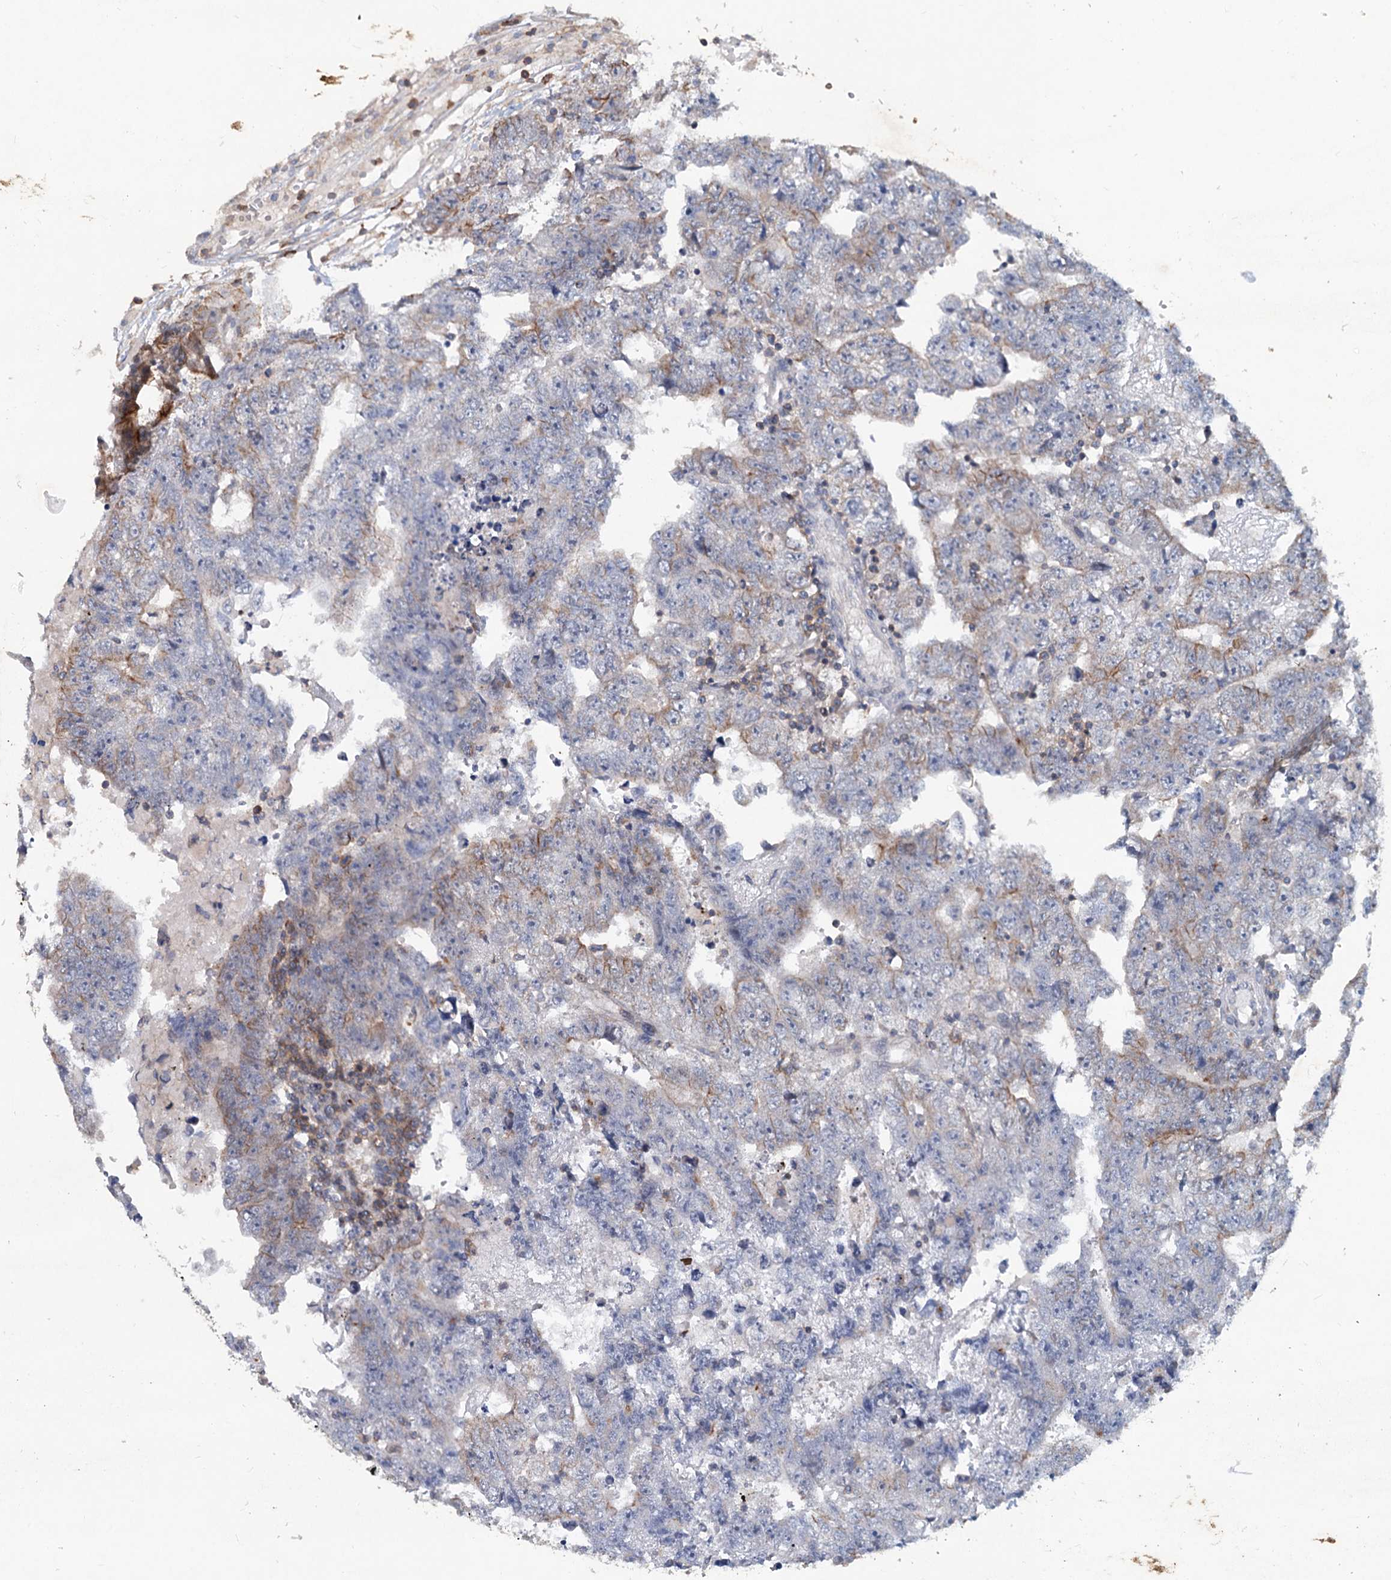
{"staining": {"intensity": "moderate", "quantity": "<25%", "location": "cytoplasmic/membranous"}, "tissue": "testis cancer", "cell_type": "Tumor cells", "image_type": "cancer", "snomed": [{"axis": "morphology", "description": "Carcinoma, Embryonal, NOS"}, {"axis": "topography", "description": "Testis"}], "caption": "Testis cancer (embryonal carcinoma) stained with DAB (3,3'-diaminobenzidine) IHC reveals low levels of moderate cytoplasmic/membranous expression in about <25% of tumor cells. (Stains: DAB in brown, nuclei in blue, Microscopy: brightfield microscopy at high magnification).", "gene": "LRCH4", "patient": {"sex": "male", "age": 25}}